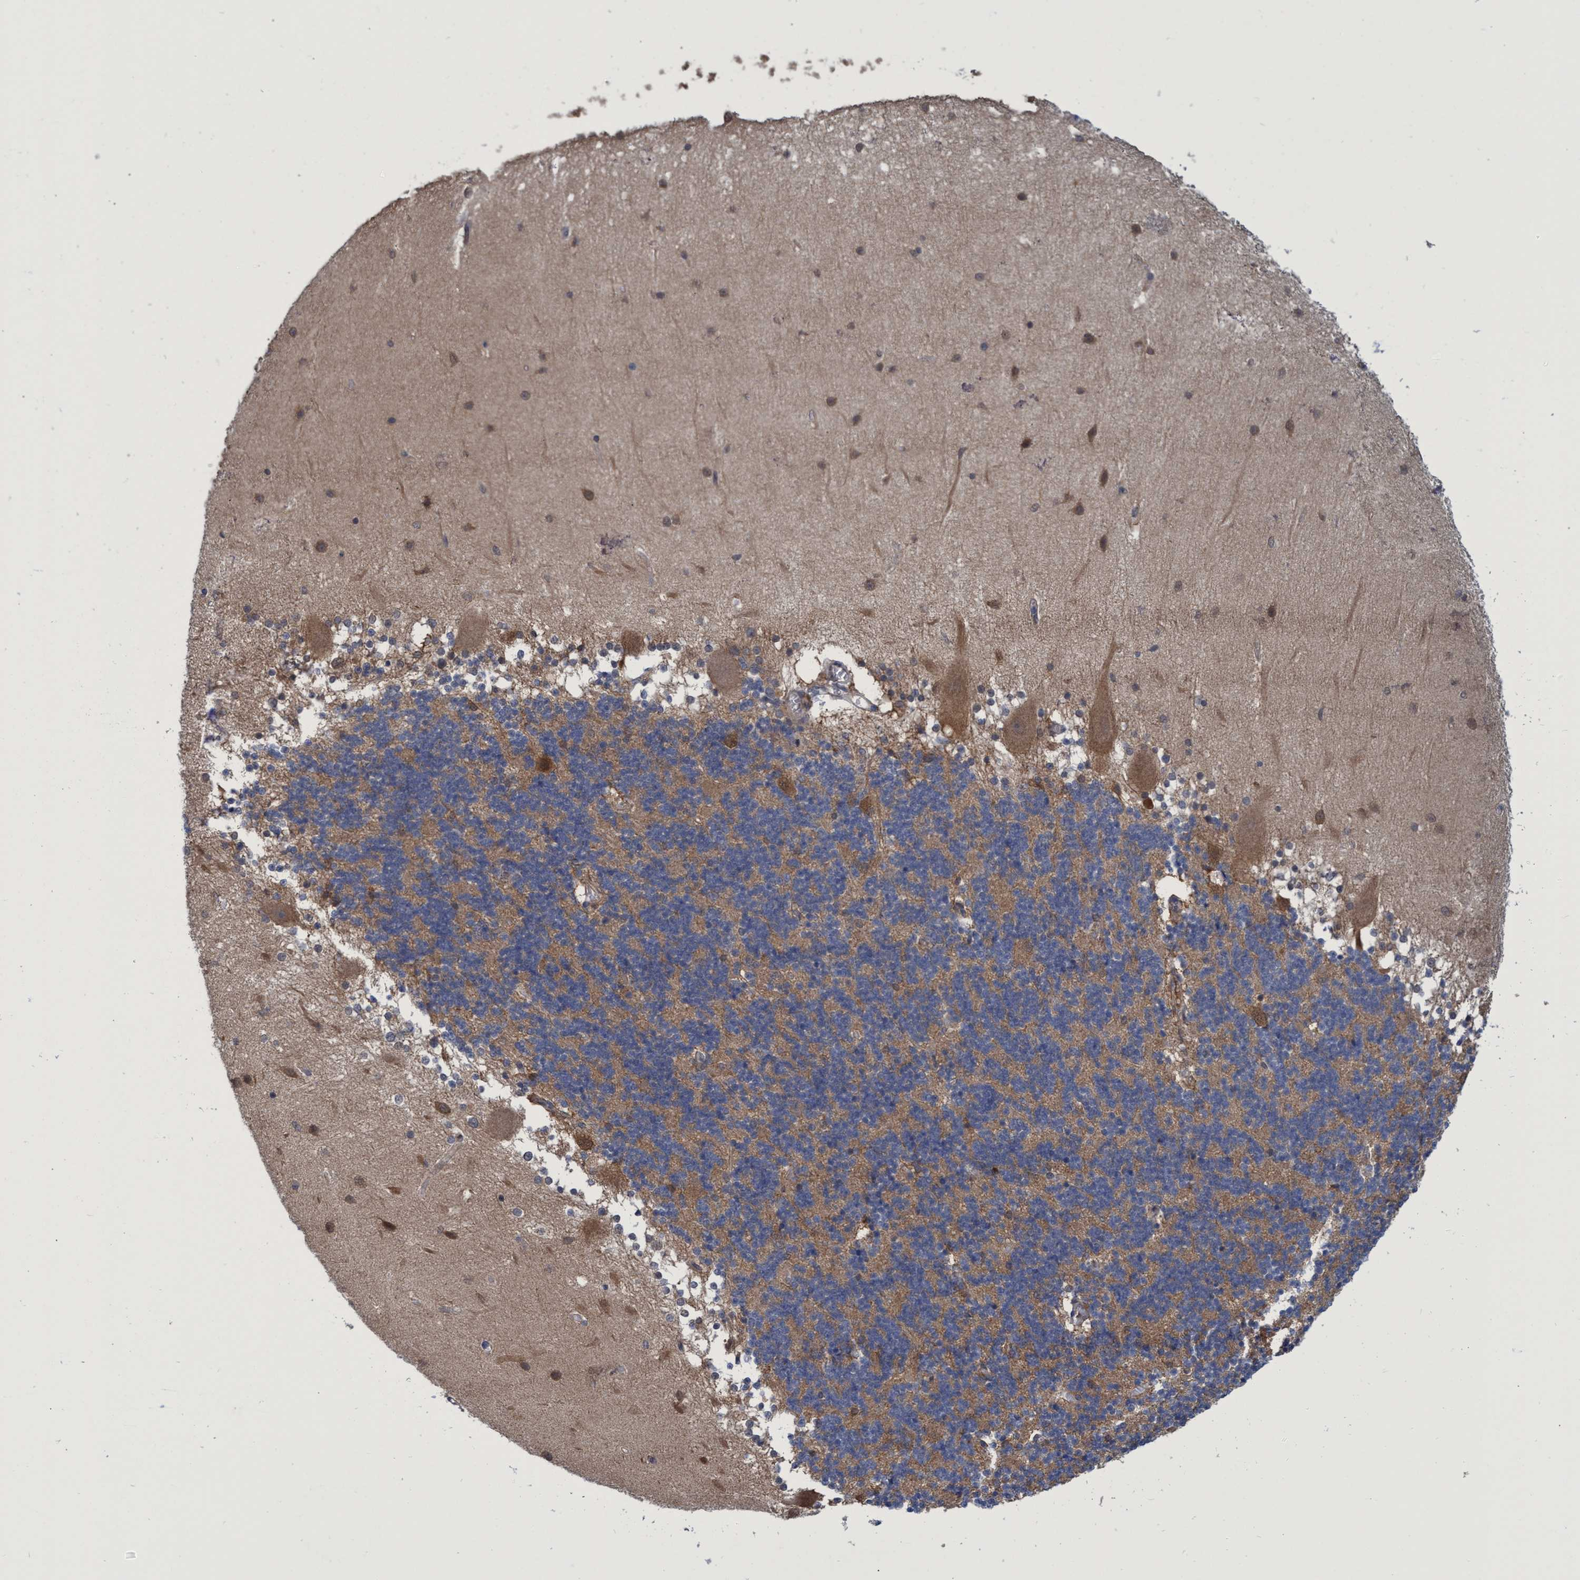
{"staining": {"intensity": "moderate", "quantity": "25%-75%", "location": "cytoplasmic/membranous"}, "tissue": "cerebellum", "cell_type": "Cells in granular layer", "image_type": "normal", "snomed": [{"axis": "morphology", "description": "Normal tissue, NOS"}, {"axis": "topography", "description": "Cerebellum"}], "caption": "Cells in granular layer show medium levels of moderate cytoplasmic/membranous staining in about 25%-75% of cells in benign human cerebellum.", "gene": "PNPO", "patient": {"sex": "female", "age": 54}}